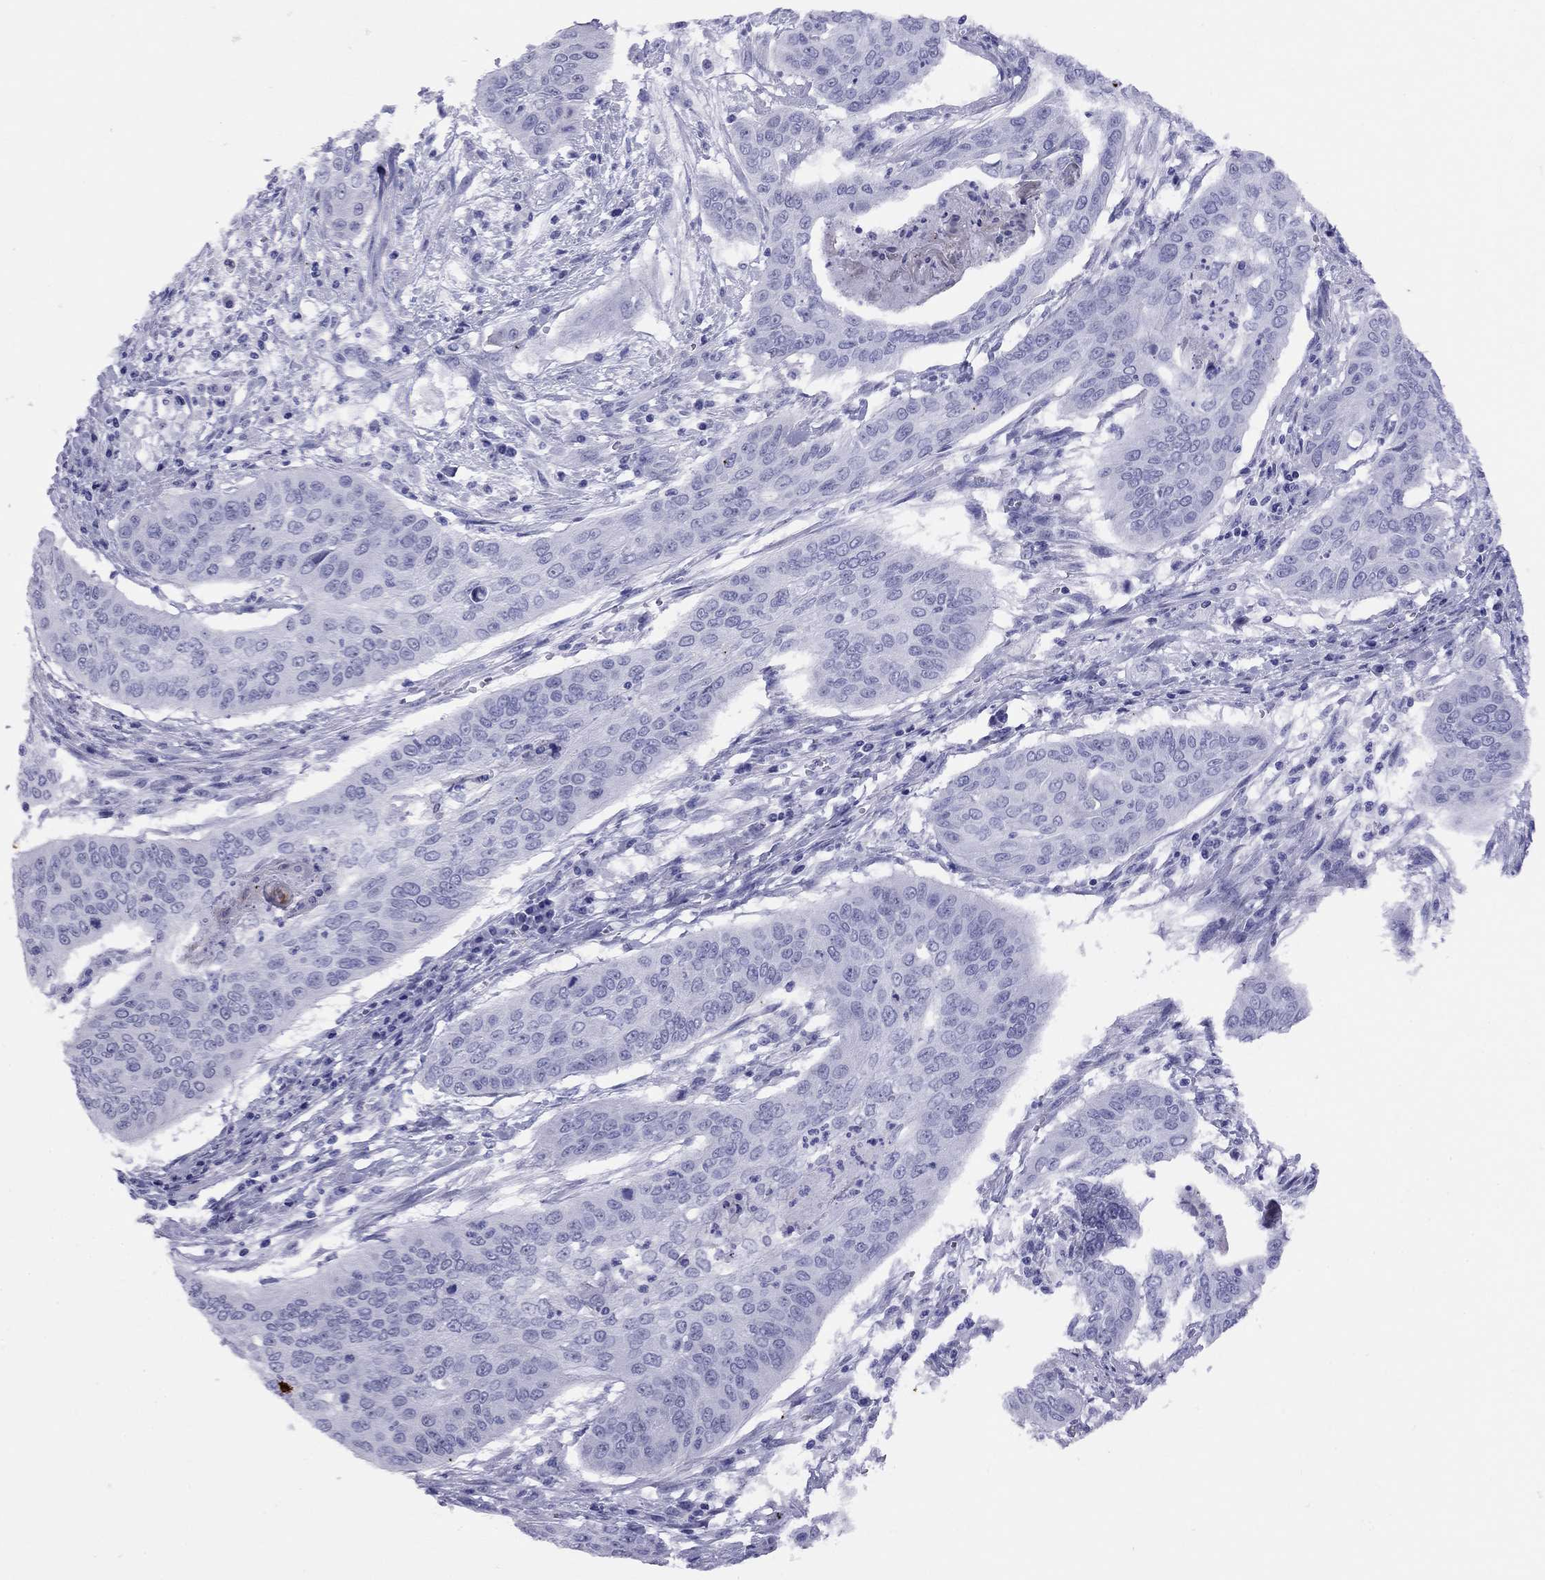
{"staining": {"intensity": "negative", "quantity": "none", "location": "none"}, "tissue": "cervical cancer", "cell_type": "Tumor cells", "image_type": "cancer", "snomed": [{"axis": "morphology", "description": "Squamous cell carcinoma, NOS"}, {"axis": "topography", "description": "Cervix"}], "caption": "Immunohistochemistry histopathology image of neoplastic tissue: squamous cell carcinoma (cervical) stained with DAB (3,3'-diaminobenzidine) demonstrates no significant protein staining in tumor cells. The staining was performed using DAB (3,3'-diaminobenzidine) to visualize the protein expression in brown, while the nuclei were stained in blue with hematoxylin (Magnification: 20x).", "gene": "LYAR", "patient": {"sex": "female", "age": 39}}